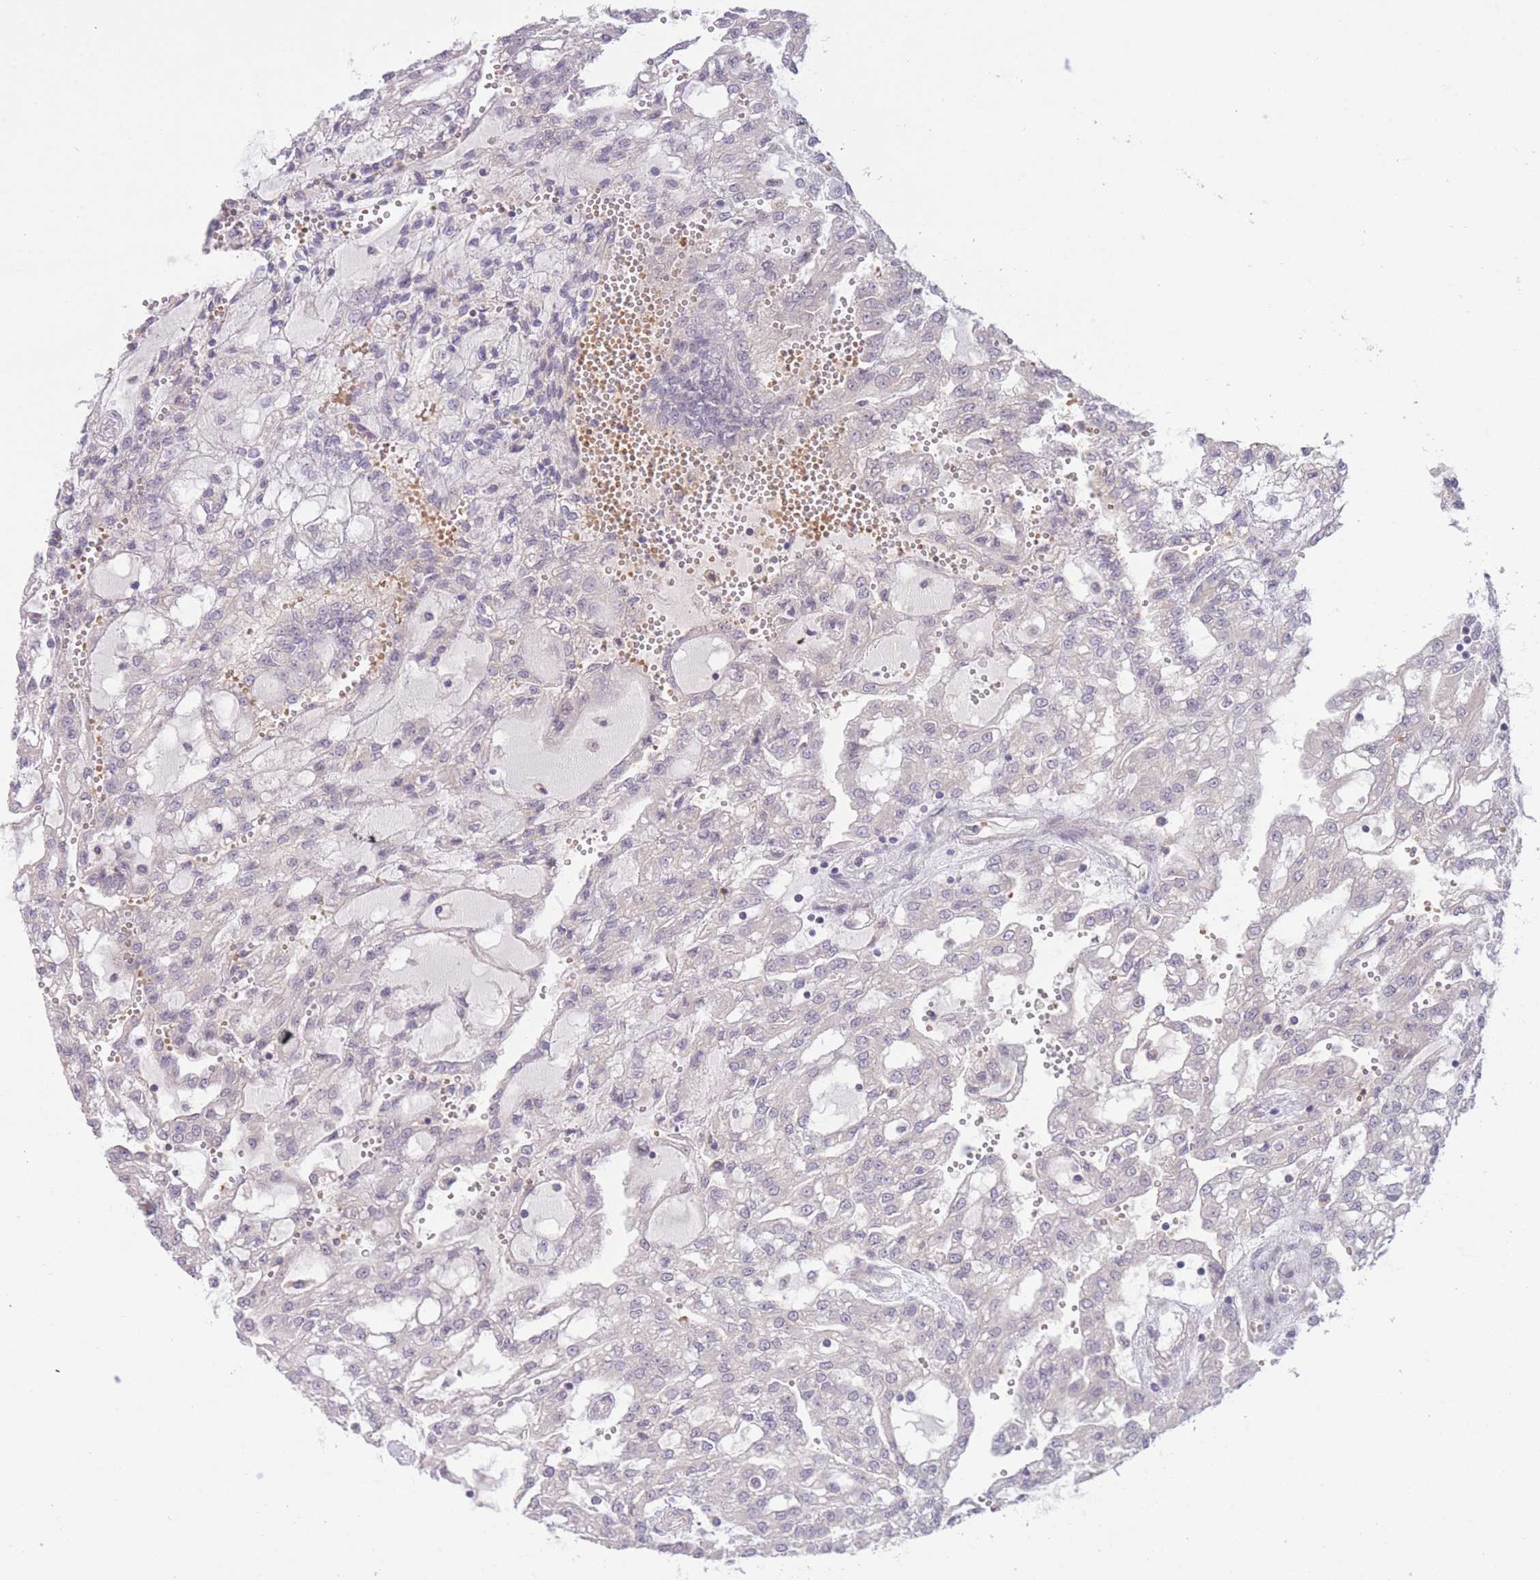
{"staining": {"intensity": "negative", "quantity": "none", "location": "none"}, "tissue": "renal cancer", "cell_type": "Tumor cells", "image_type": "cancer", "snomed": [{"axis": "morphology", "description": "Adenocarcinoma, NOS"}, {"axis": "topography", "description": "Kidney"}], "caption": "Tumor cells are negative for brown protein staining in renal adenocarcinoma. (DAB (3,3'-diaminobenzidine) immunohistochemistry with hematoxylin counter stain).", "gene": "FUT5", "patient": {"sex": "male", "age": 63}}